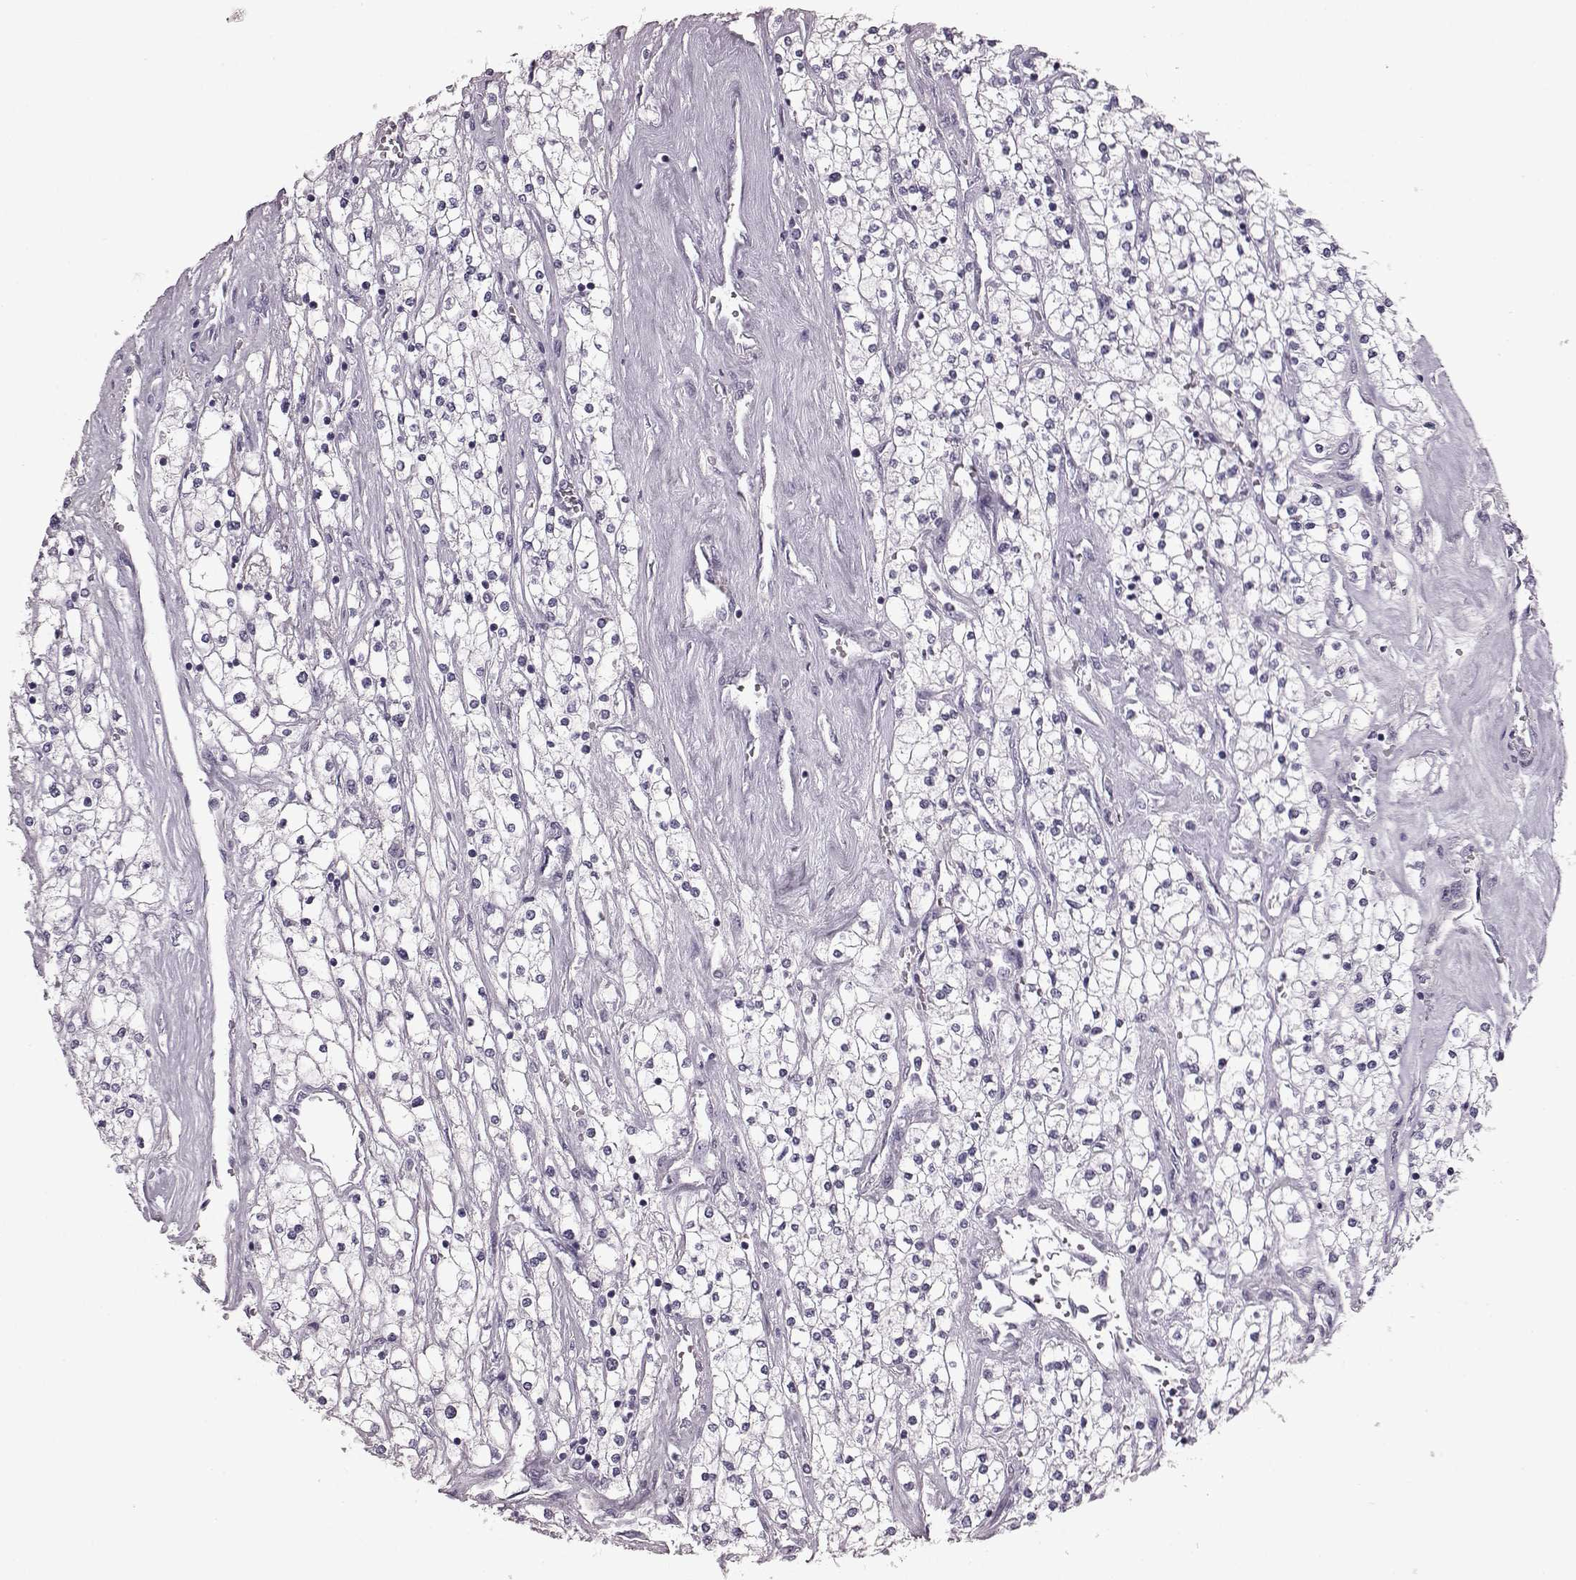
{"staining": {"intensity": "negative", "quantity": "none", "location": "none"}, "tissue": "renal cancer", "cell_type": "Tumor cells", "image_type": "cancer", "snomed": [{"axis": "morphology", "description": "Adenocarcinoma, NOS"}, {"axis": "topography", "description": "Kidney"}], "caption": "Human renal cancer (adenocarcinoma) stained for a protein using immunohistochemistry (IHC) shows no expression in tumor cells.", "gene": "CRYBA2", "patient": {"sex": "male", "age": 80}}